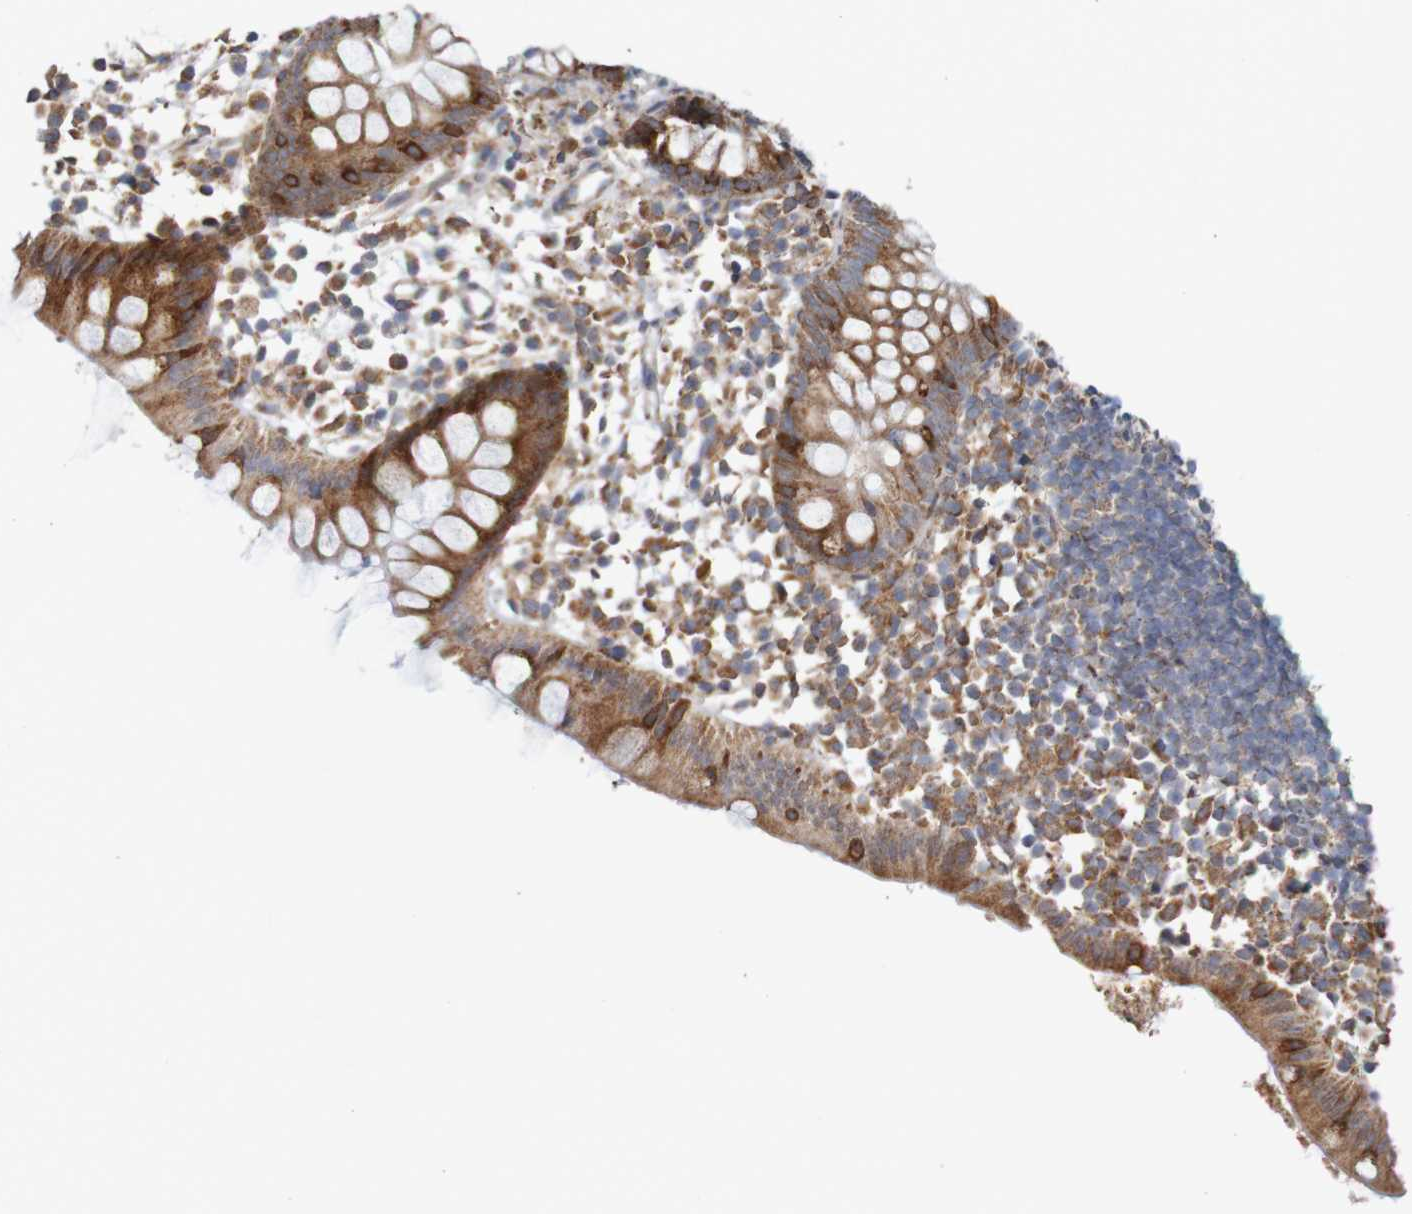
{"staining": {"intensity": "strong", "quantity": ">75%", "location": "cytoplasmic/membranous"}, "tissue": "appendix", "cell_type": "Glandular cells", "image_type": "normal", "snomed": [{"axis": "morphology", "description": "Normal tissue, NOS"}, {"axis": "topography", "description": "Appendix"}], "caption": "Strong cytoplasmic/membranous expression is present in approximately >75% of glandular cells in normal appendix. The protein of interest is shown in brown color, while the nuclei are stained blue.", "gene": "PDIA3", "patient": {"sex": "female", "age": 20}}